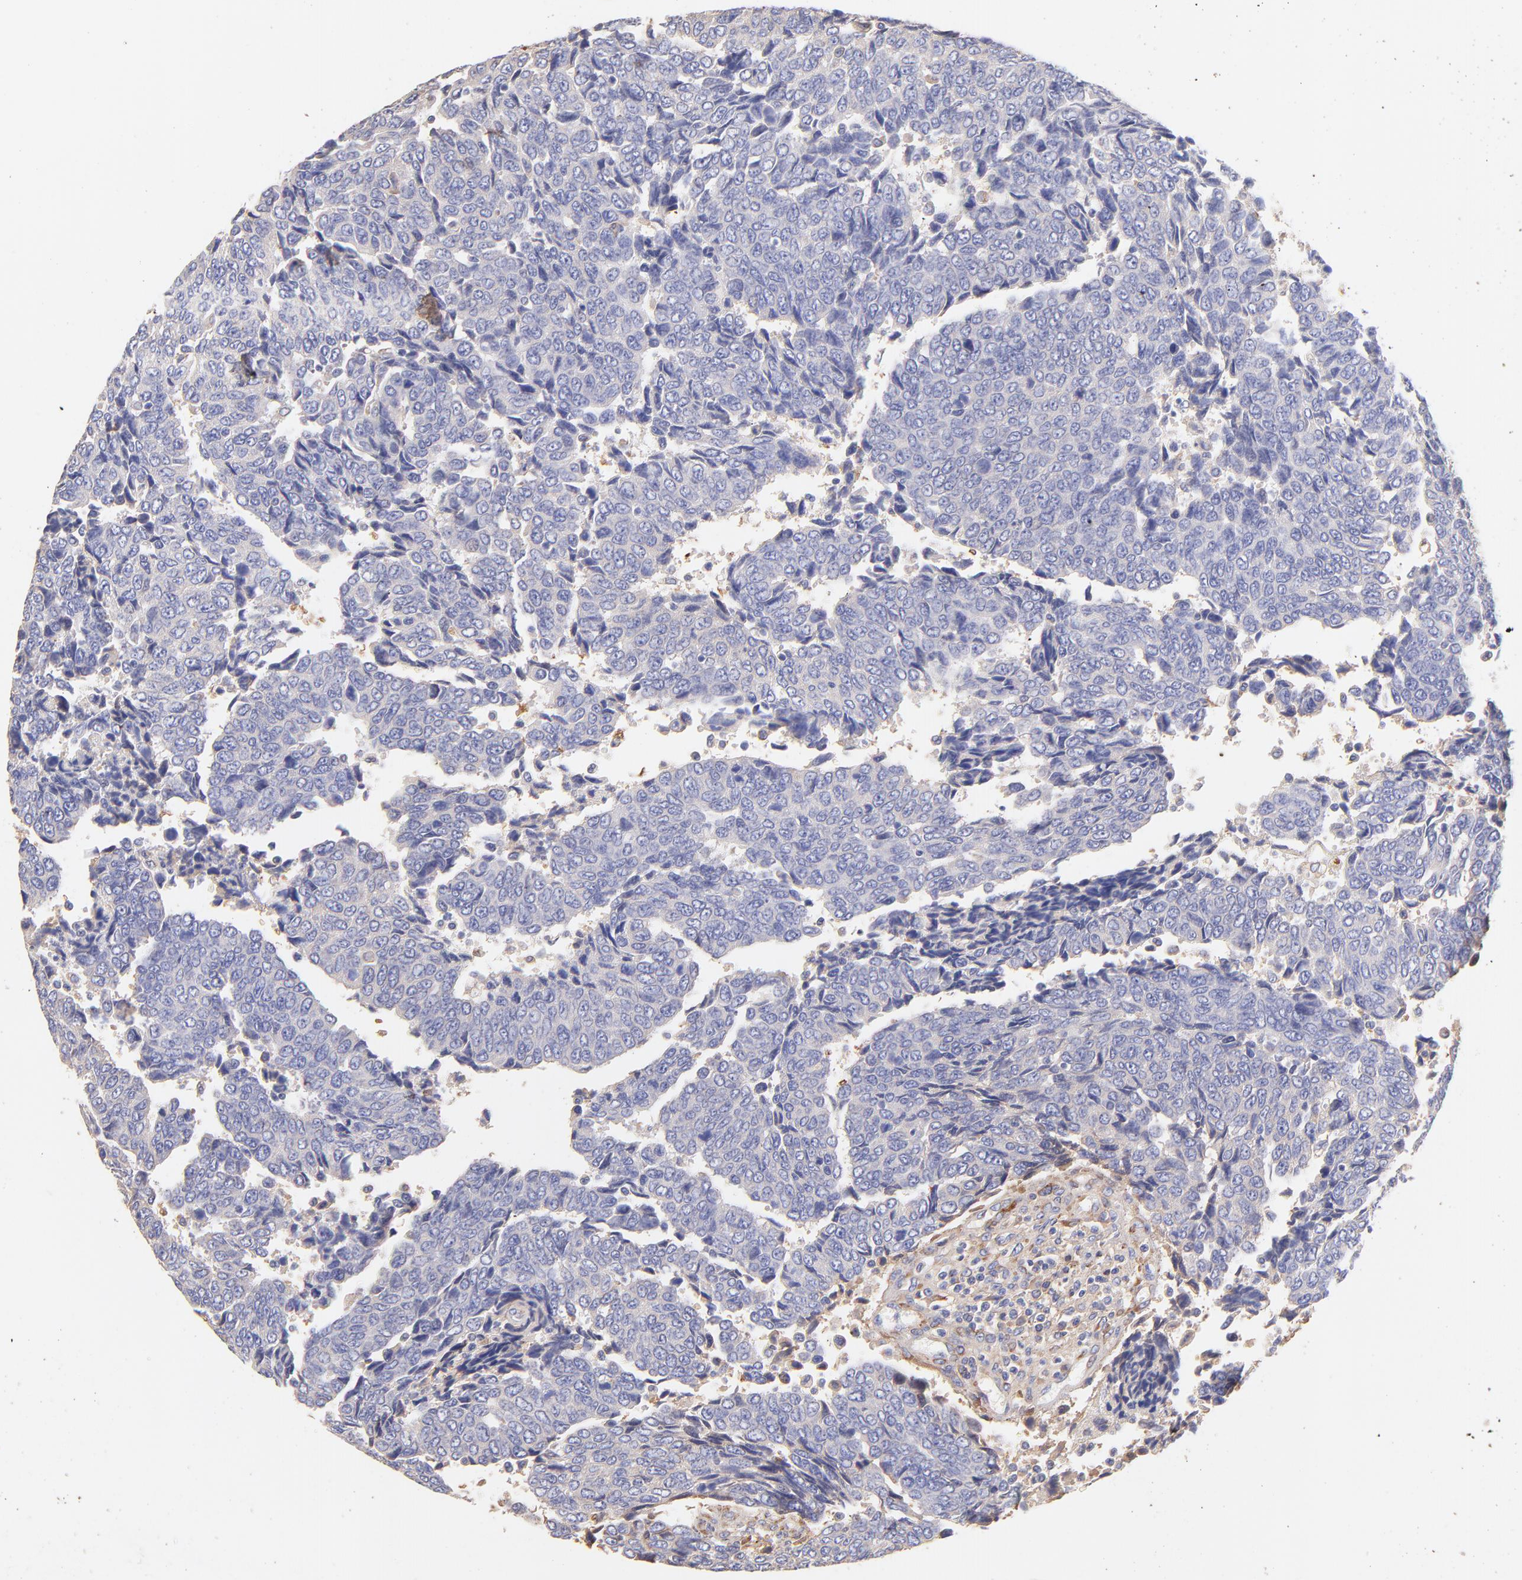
{"staining": {"intensity": "negative", "quantity": "none", "location": "none"}, "tissue": "urothelial cancer", "cell_type": "Tumor cells", "image_type": "cancer", "snomed": [{"axis": "morphology", "description": "Urothelial carcinoma, High grade"}, {"axis": "topography", "description": "Urinary bladder"}], "caption": "Immunohistochemical staining of human urothelial carcinoma (high-grade) displays no significant positivity in tumor cells.", "gene": "BGN", "patient": {"sex": "male", "age": 86}}